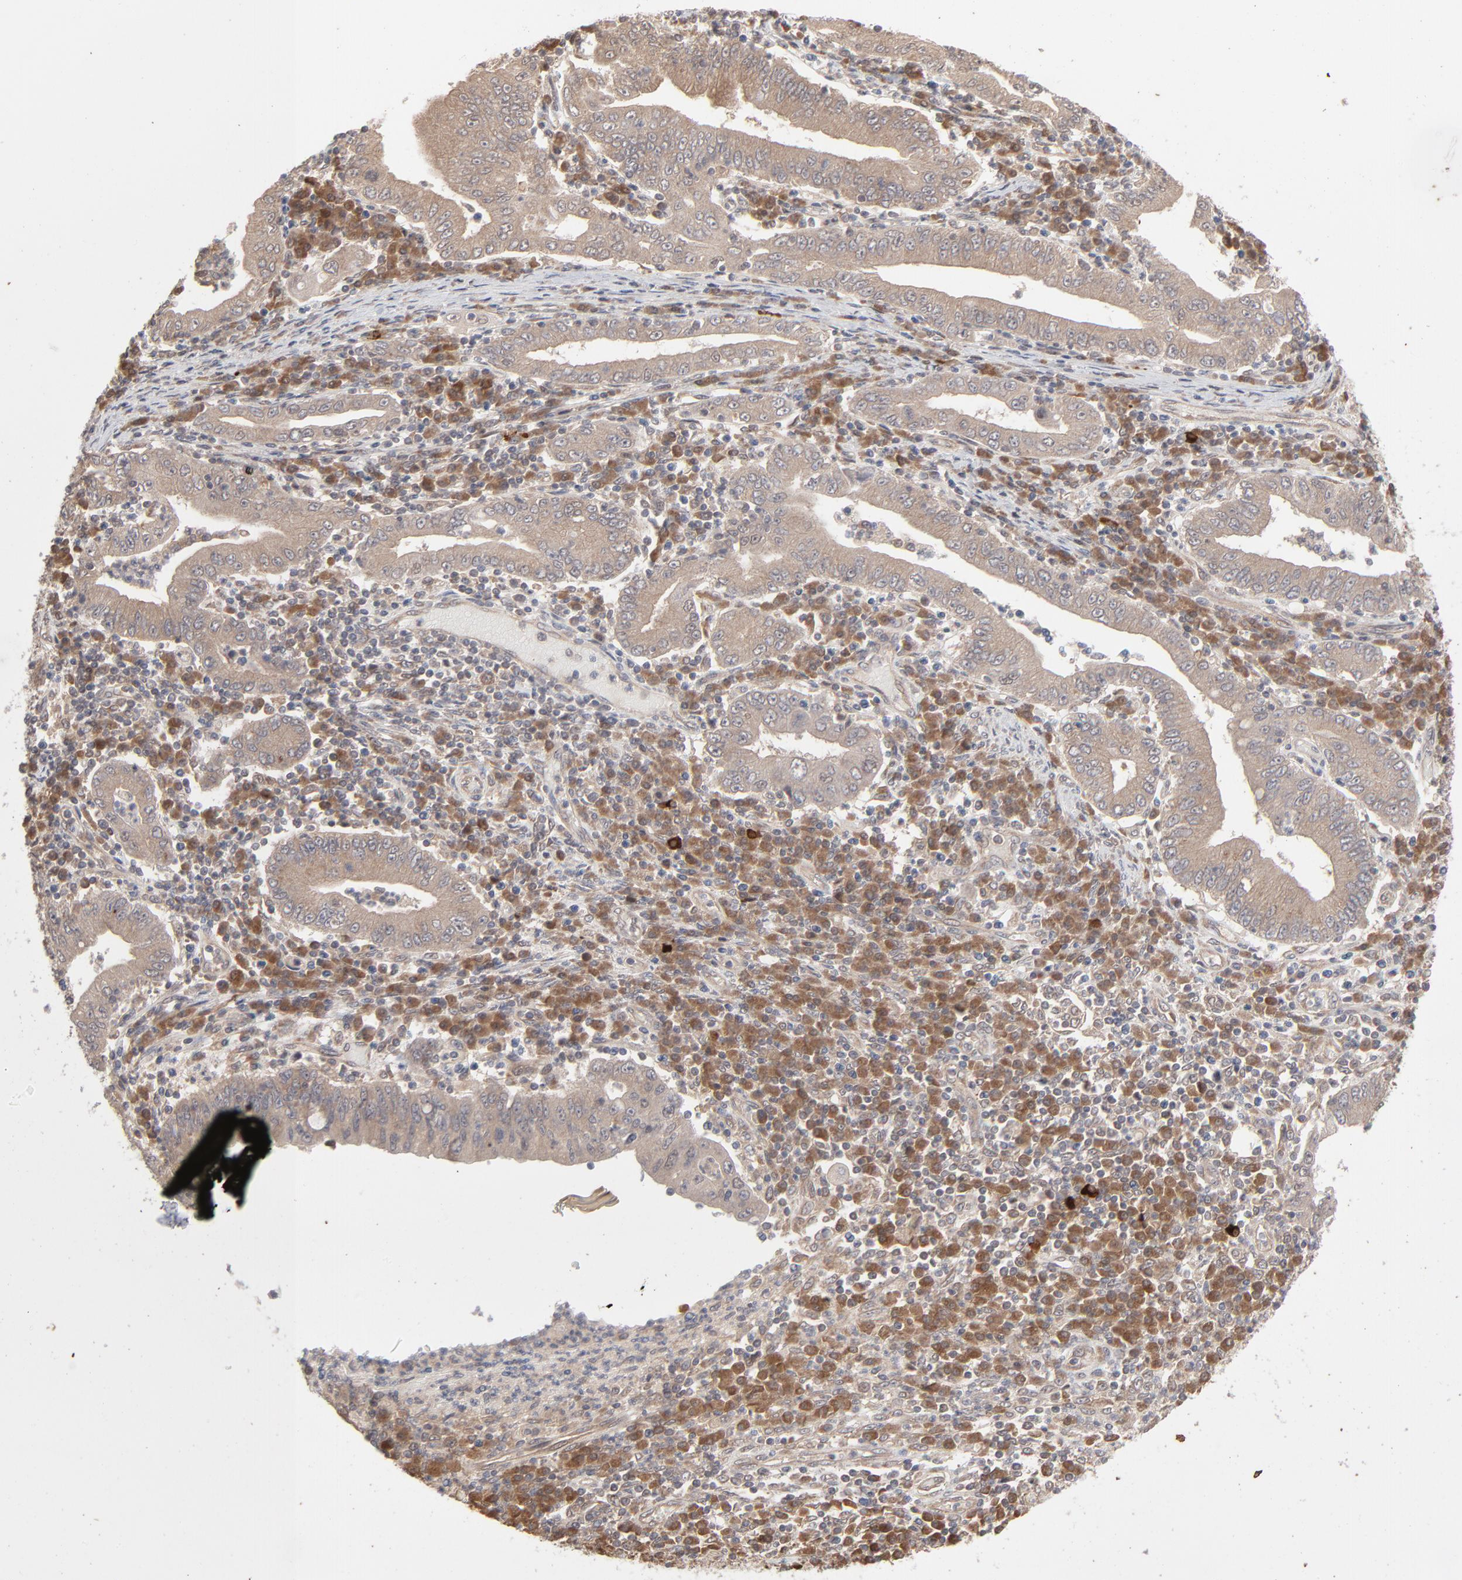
{"staining": {"intensity": "weak", "quantity": ">75%", "location": "cytoplasmic/membranous"}, "tissue": "stomach cancer", "cell_type": "Tumor cells", "image_type": "cancer", "snomed": [{"axis": "morphology", "description": "Normal tissue, NOS"}, {"axis": "morphology", "description": "Adenocarcinoma, NOS"}, {"axis": "topography", "description": "Esophagus"}, {"axis": "topography", "description": "Stomach, upper"}, {"axis": "topography", "description": "Peripheral nerve tissue"}], "caption": "This is a micrograph of immunohistochemistry (IHC) staining of stomach adenocarcinoma, which shows weak expression in the cytoplasmic/membranous of tumor cells.", "gene": "SCFD1", "patient": {"sex": "male", "age": 62}}